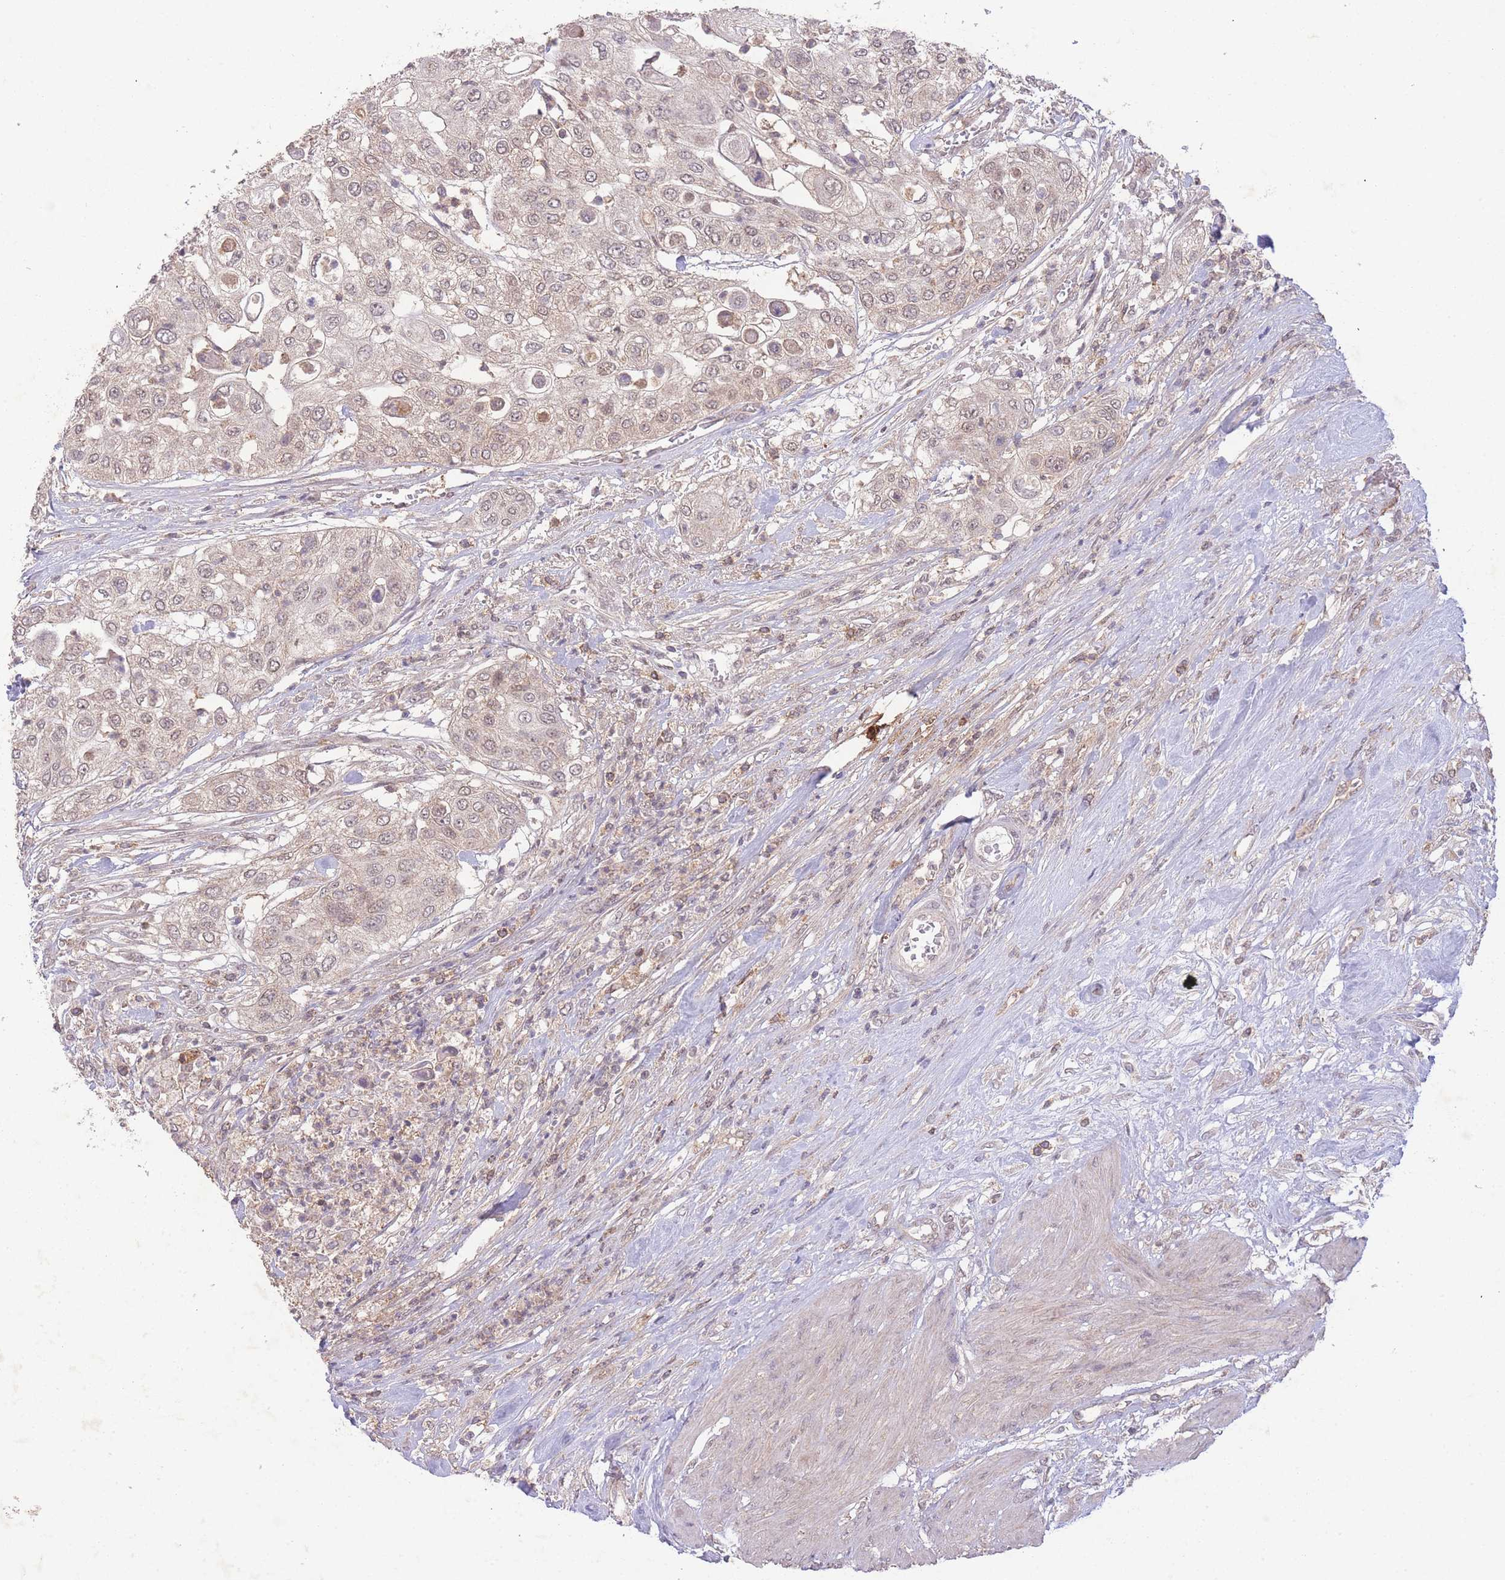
{"staining": {"intensity": "weak", "quantity": ">75%", "location": "cytoplasmic/membranous,nuclear"}, "tissue": "urothelial cancer", "cell_type": "Tumor cells", "image_type": "cancer", "snomed": [{"axis": "morphology", "description": "Urothelial carcinoma, High grade"}, {"axis": "topography", "description": "Urinary bladder"}], "caption": "The micrograph displays a brown stain indicating the presence of a protein in the cytoplasmic/membranous and nuclear of tumor cells in urothelial cancer.", "gene": "RNF144B", "patient": {"sex": "female", "age": 79}}